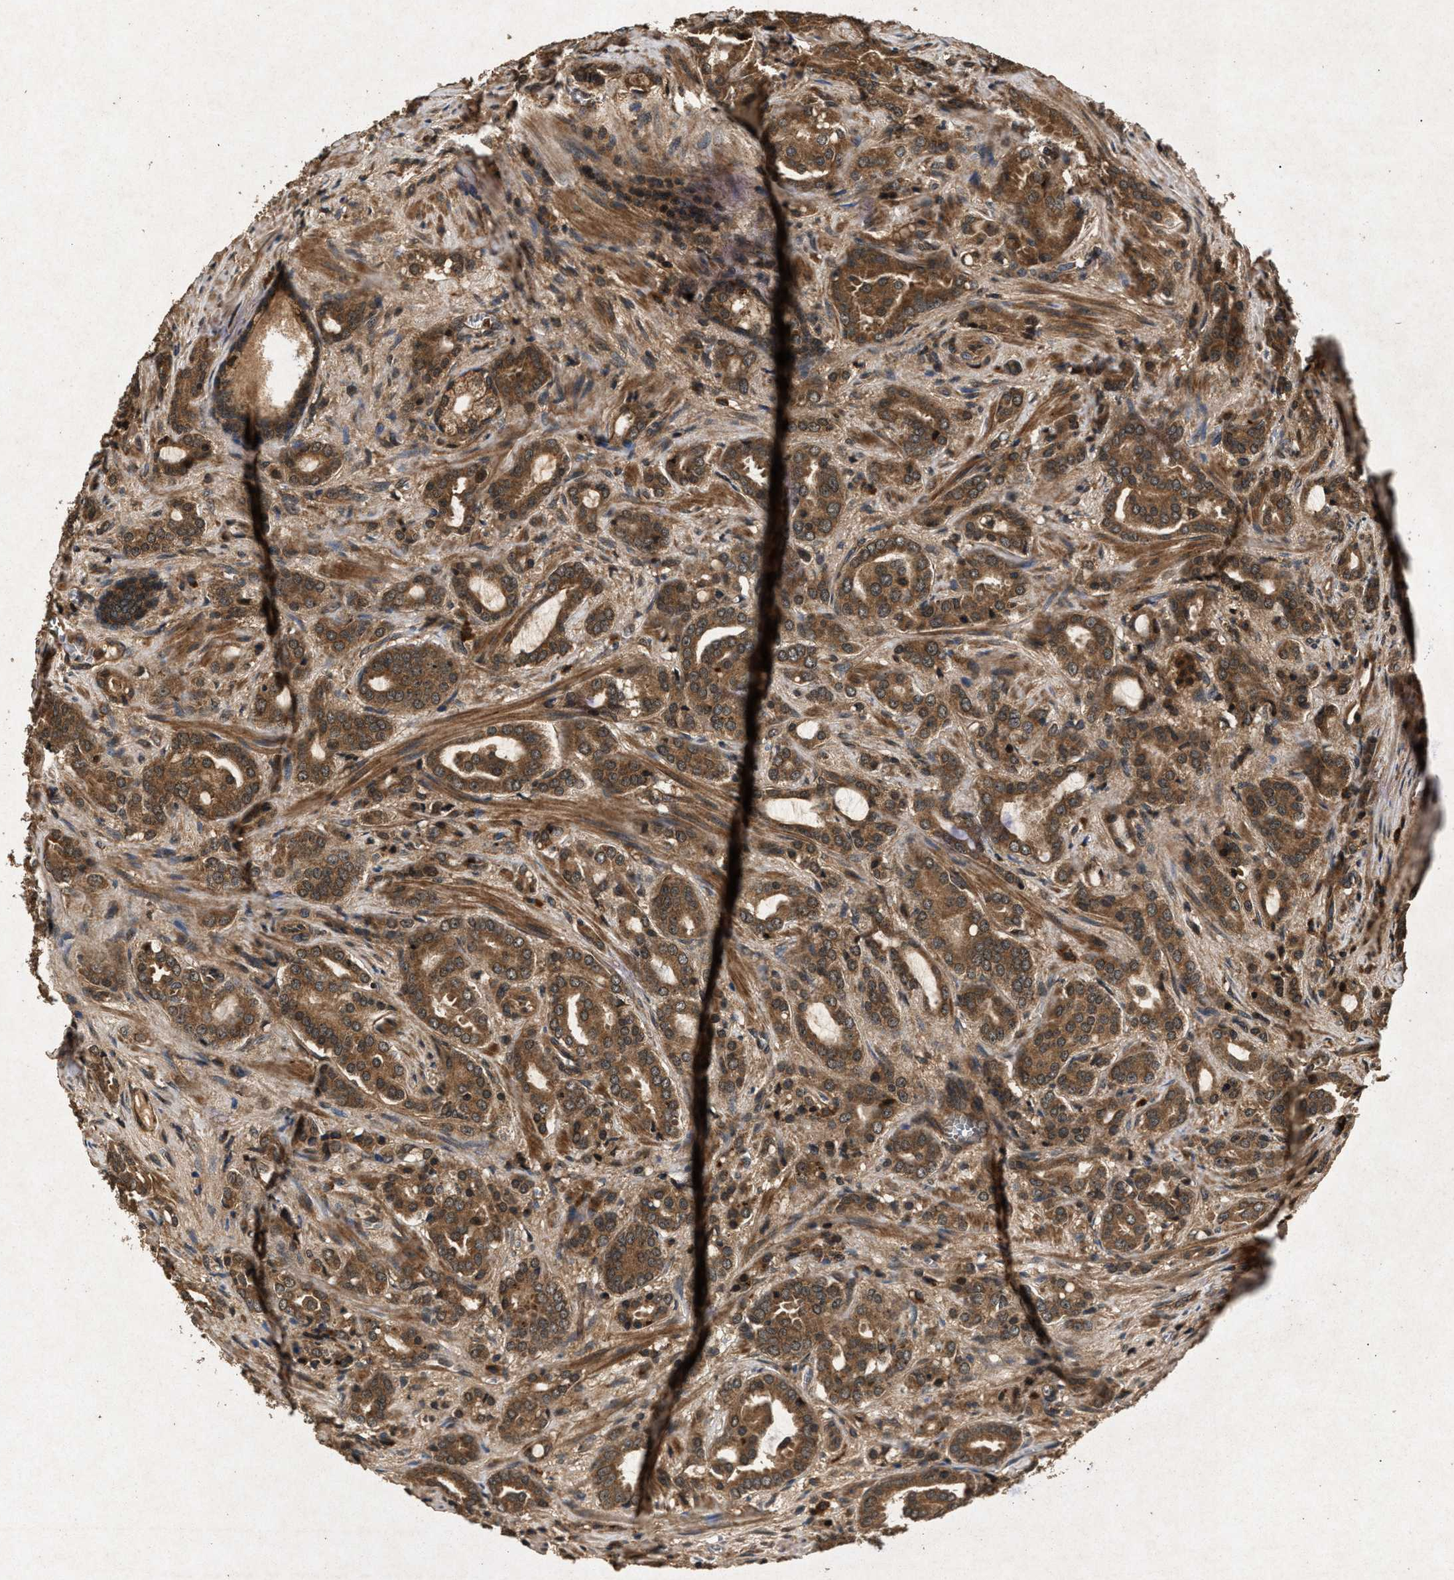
{"staining": {"intensity": "moderate", "quantity": ">75%", "location": "cytoplasmic/membranous"}, "tissue": "prostate cancer", "cell_type": "Tumor cells", "image_type": "cancer", "snomed": [{"axis": "morphology", "description": "Adenocarcinoma, High grade"}, {"axis": "topography", "description": "Prostate"}], "caption": "Brown immunohistochemical staining in prostate cancer demonstrates moderate cytoplasmic/membranous staining in about >75% of tumor cells.", "gene": "PPP1CC", "patient": {"sex": "male", "age": 64}}